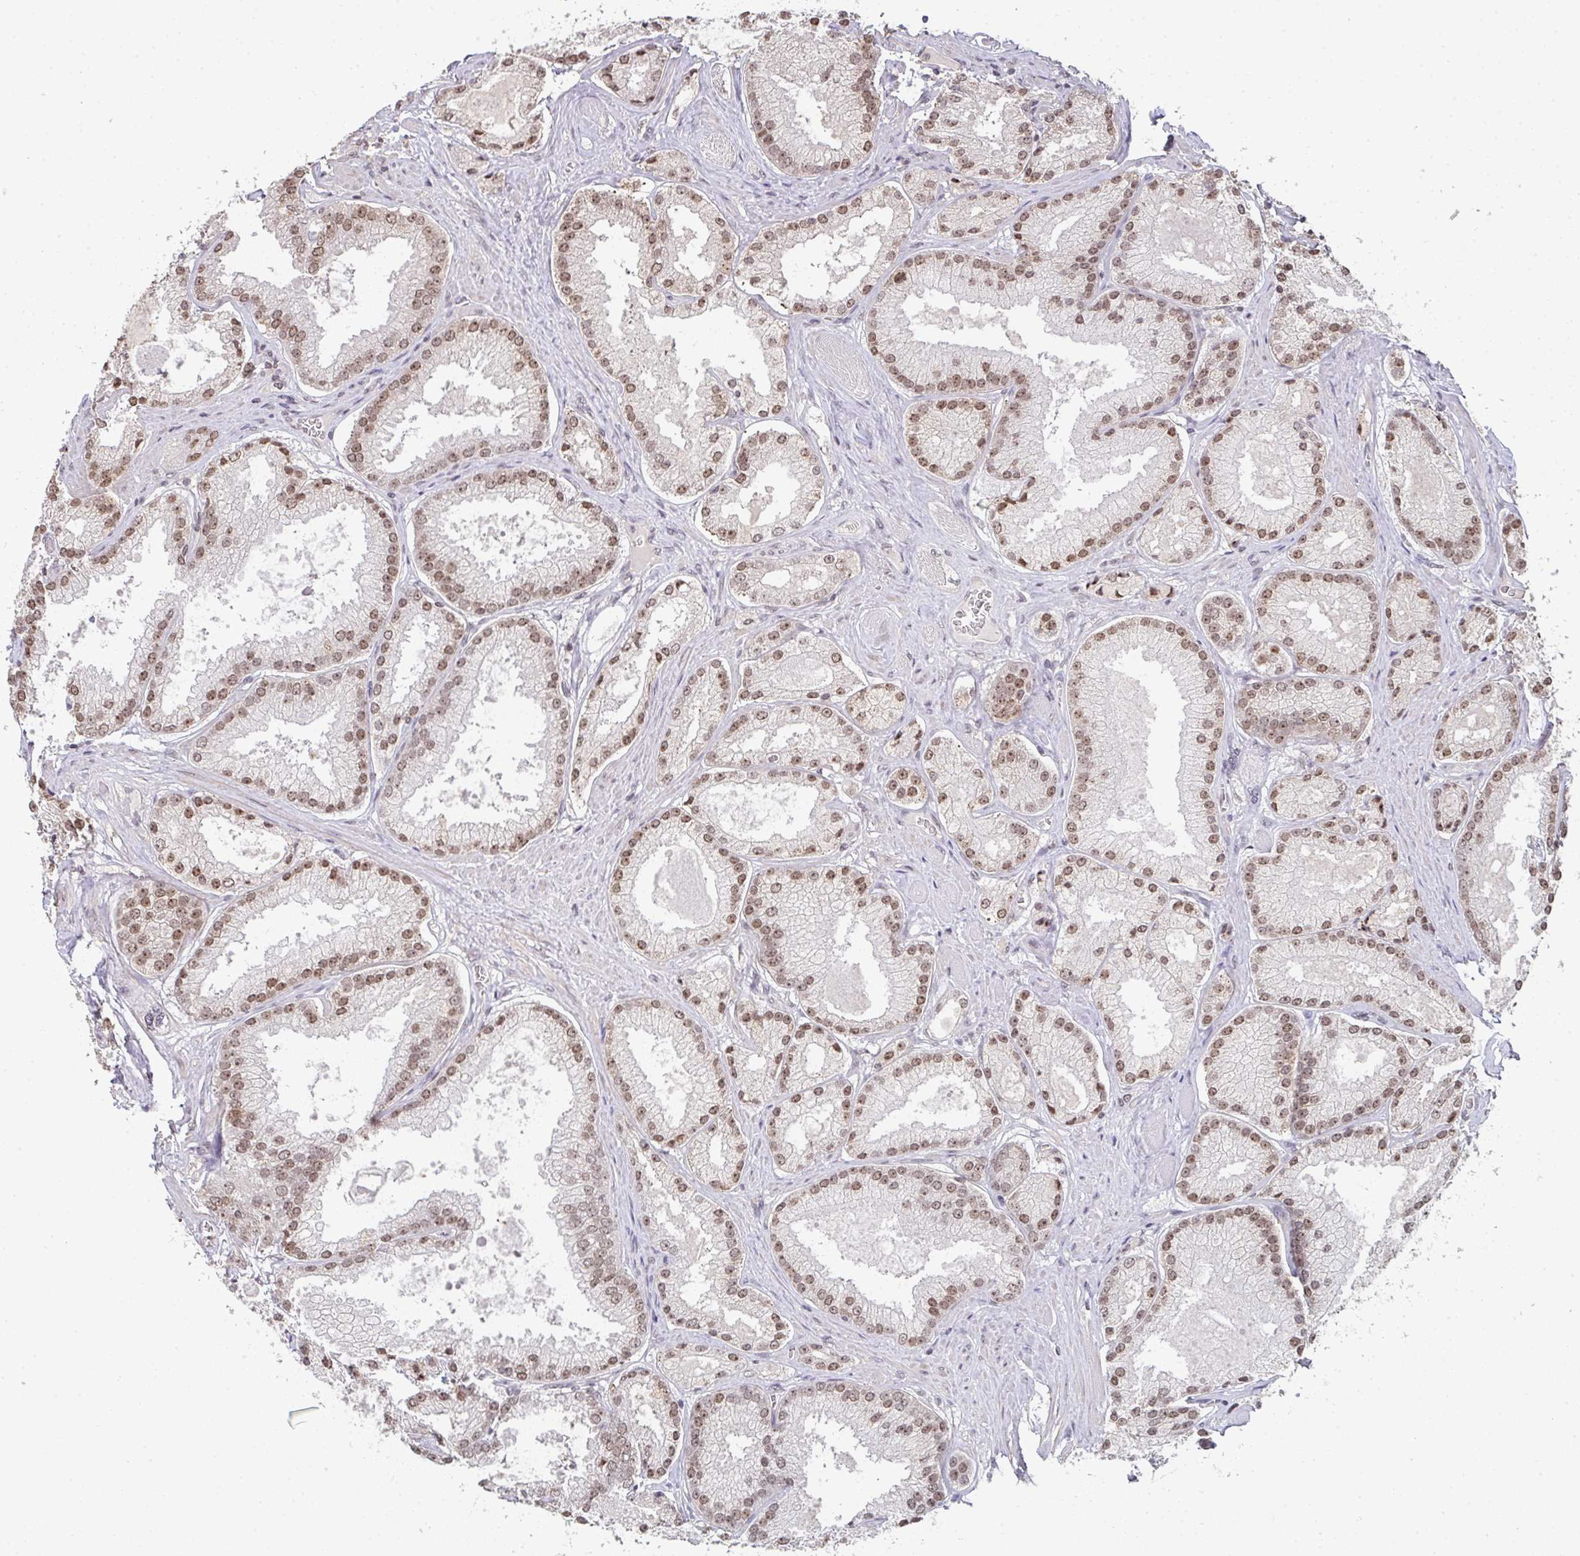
{"staining": {"intensity": "moderate", "quantity": ">75%", "location": "nuclear"}, "tissue": "prostate cancer", "cell_type": "Tumor cells", "image_type": "cancer", "snomed": [{"axis": "morphology", "description": "Adenocarcinoma, High grade"}, {"axis": "topography", "description": "Prostate"}], "caption": "High-magnification brightfield microscopy of prostate cancer stained with DAB (brown) and counterstained with hematoxylin (blue). tumor cells exhibit moderate nuclear positivity is identified in about>75% of cells.", "gene": "DKC1", "patient": {"sex": "male", "age": 68}}